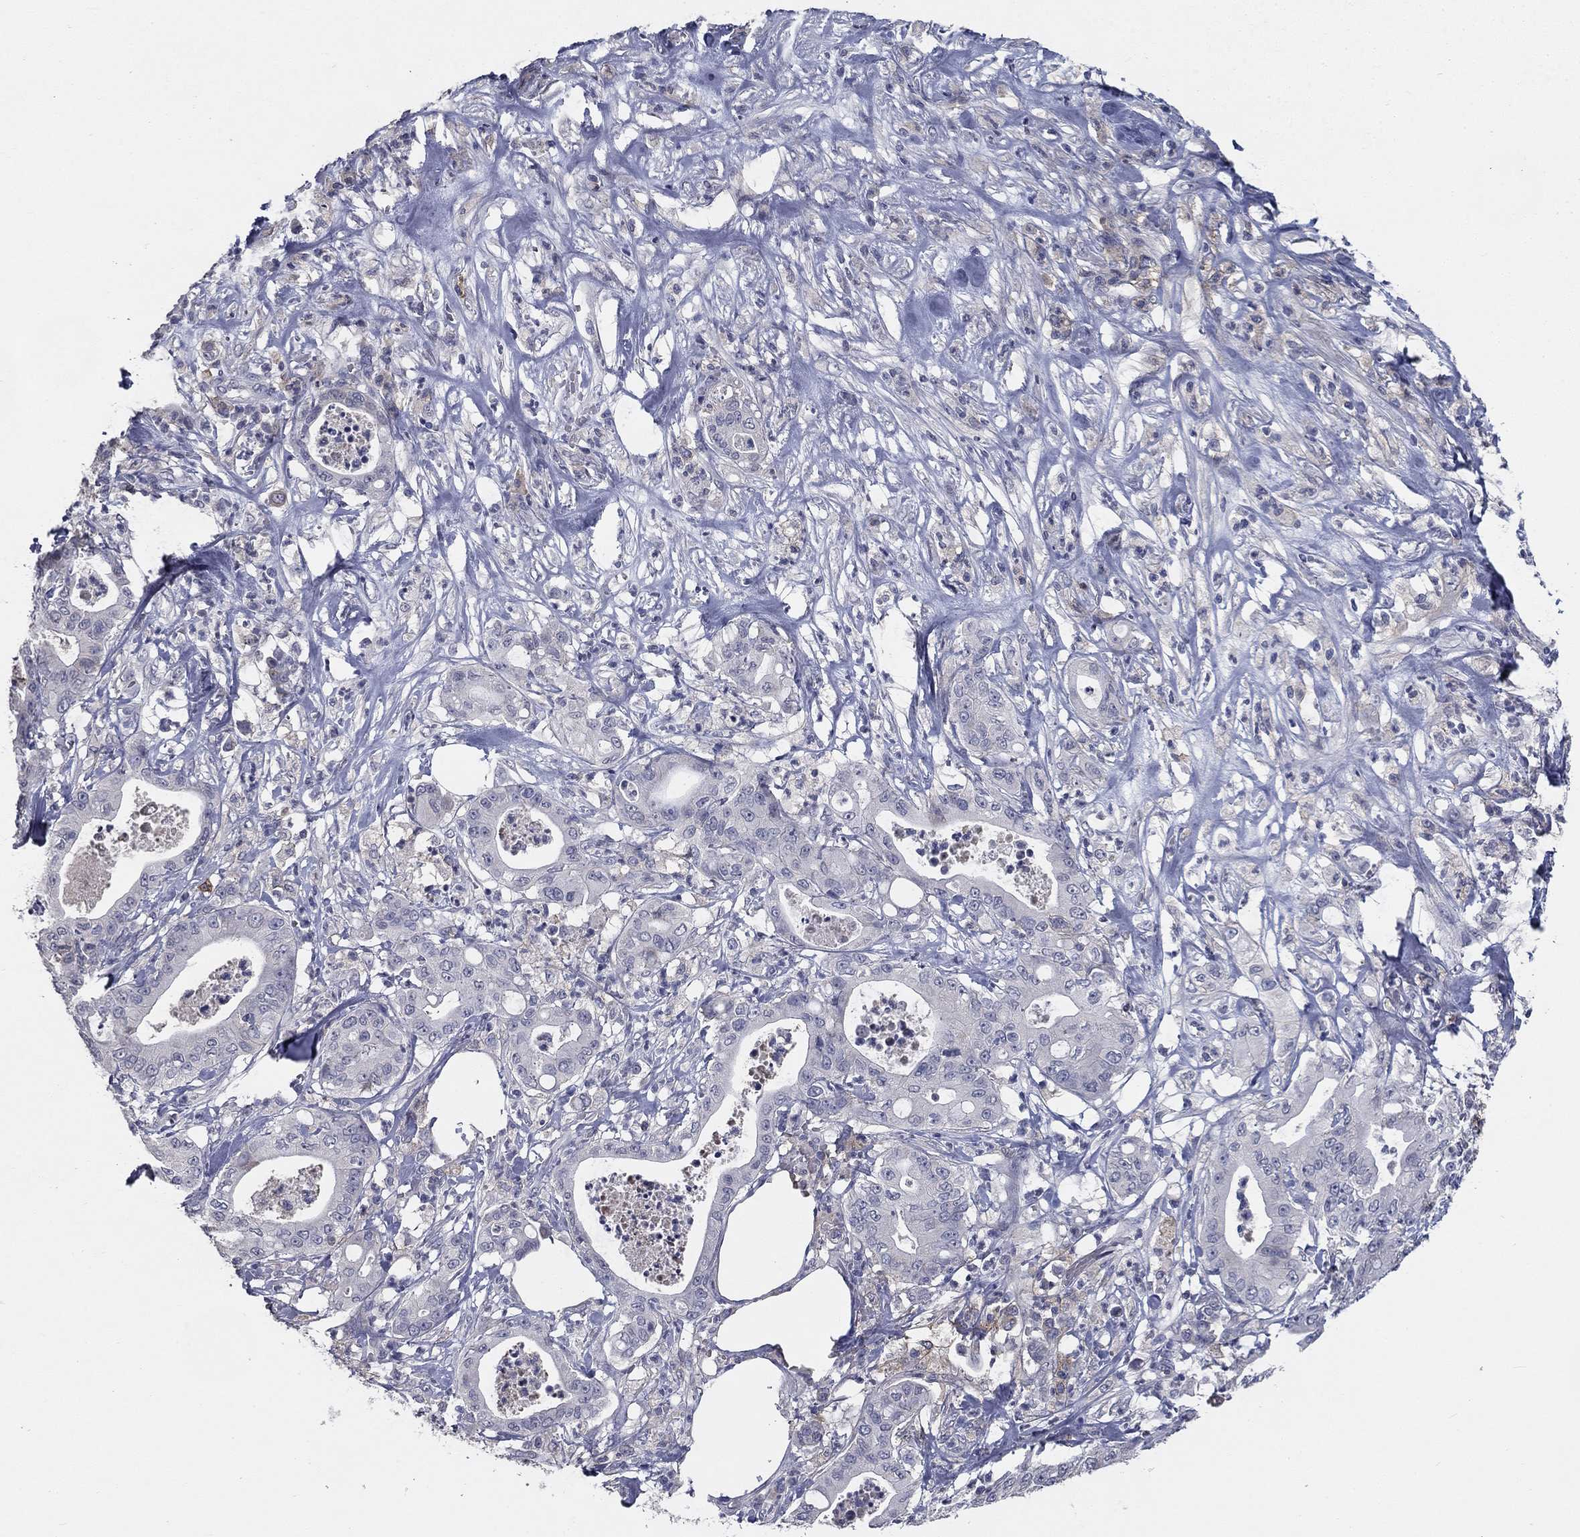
{"staining": {"intensity": "negative", "quantity": "none", "location": "none"}, "tissue": "pancreatic cancer", "cell_type": "Tumor cells", "image_type": "cancer", "snomed": [{"axis": "morphology", "description": "Adenocarcinoma, NOS"}, {"axis": "topography", "description": "Pancreas"}], "caption": "Immunohistochemistry micrograph of human adenocarcinoma (pancreatic) stained for a protein (brown), which displays no staining in tumor cells.", "gene": "CD274", "patient": {"sex": "male", "age": 71}}